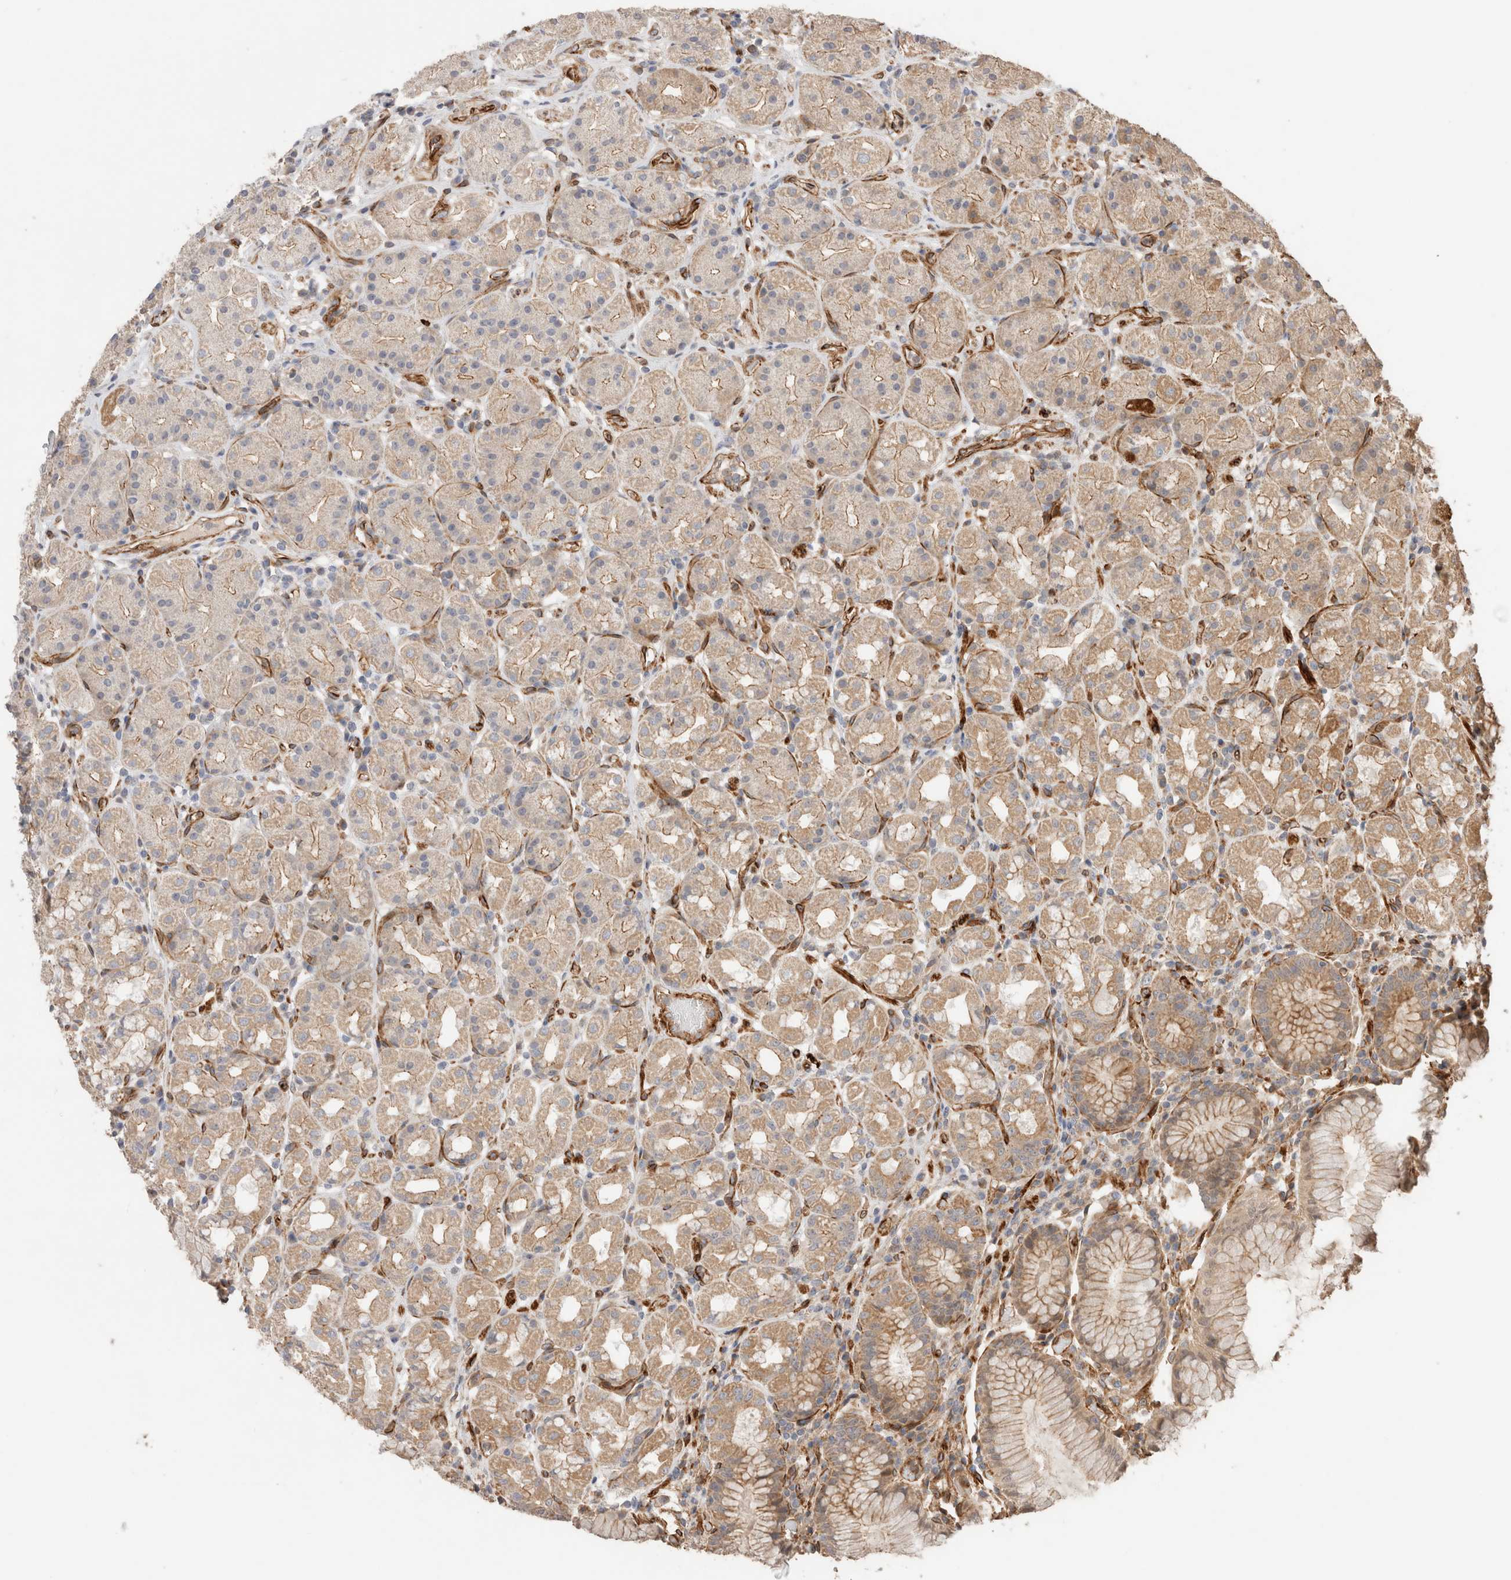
{"staining": {"intensity": "weak", "quantity": "25%-75%", "location": "cytoplasmic/membranous"}, "tissue": "stomach", "cell_type": "Glandular cells", "image_type": "normal", "snomed": [{"axis": "morphology", "description": "Normal tissue, NOS"}, {"axis": "topography", "description": "Stomach, lower"}], "caption": "Weak cytoplasmic/membranous protein expression is appreciated in approximately 25%-75% of glandular cells in stomach.", "gene": "RAB32", "patient": {"sex": "female", "age": 56}}